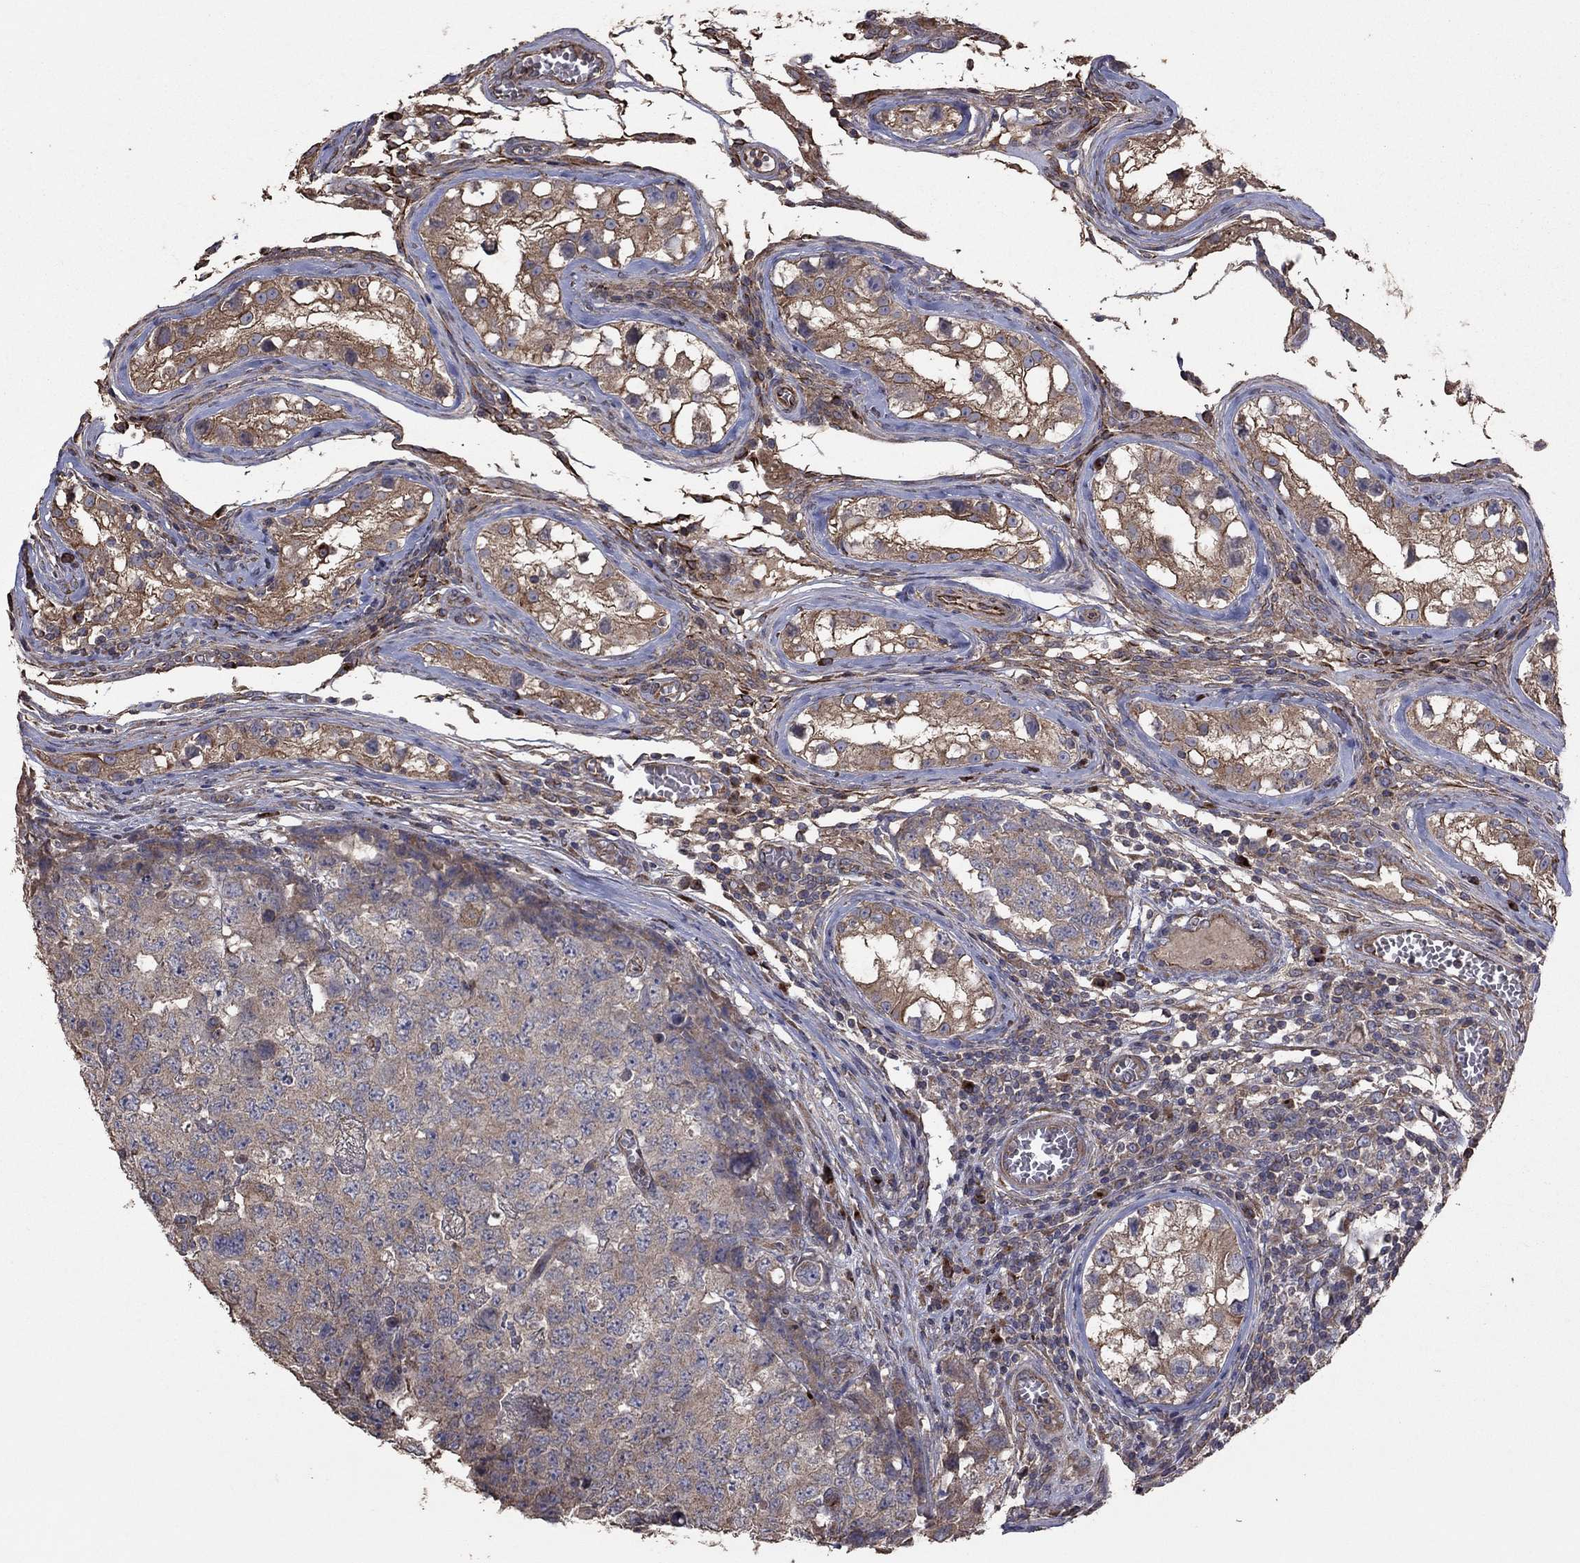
{"staining": {"intensity": "weak", "quantity": "<25%", "location": "cytoplasmic/membranous"}, "tissue": "testis cancer", "cell_type": "Tumor cells", "image_type": "cancer", "snomed": [{"axis": "morphology", "description": "Carcinoma, Embryonal, NOS"}, {"axis": "topography", "description": "Testis"}], "caption": "Immunohistochemical staining of human testis cancer (embryonal carcinoma) shows no significant expression in tumor cells. Brightfield microscopy of immunohistochemistry (IHC) stained with DAB (3,3'-diaminobenzidine) (brown) and hematoxylin (blue), captured at high magnification.", "gene": "FLT4", "patient": {"sex": "male", "age": 23}}